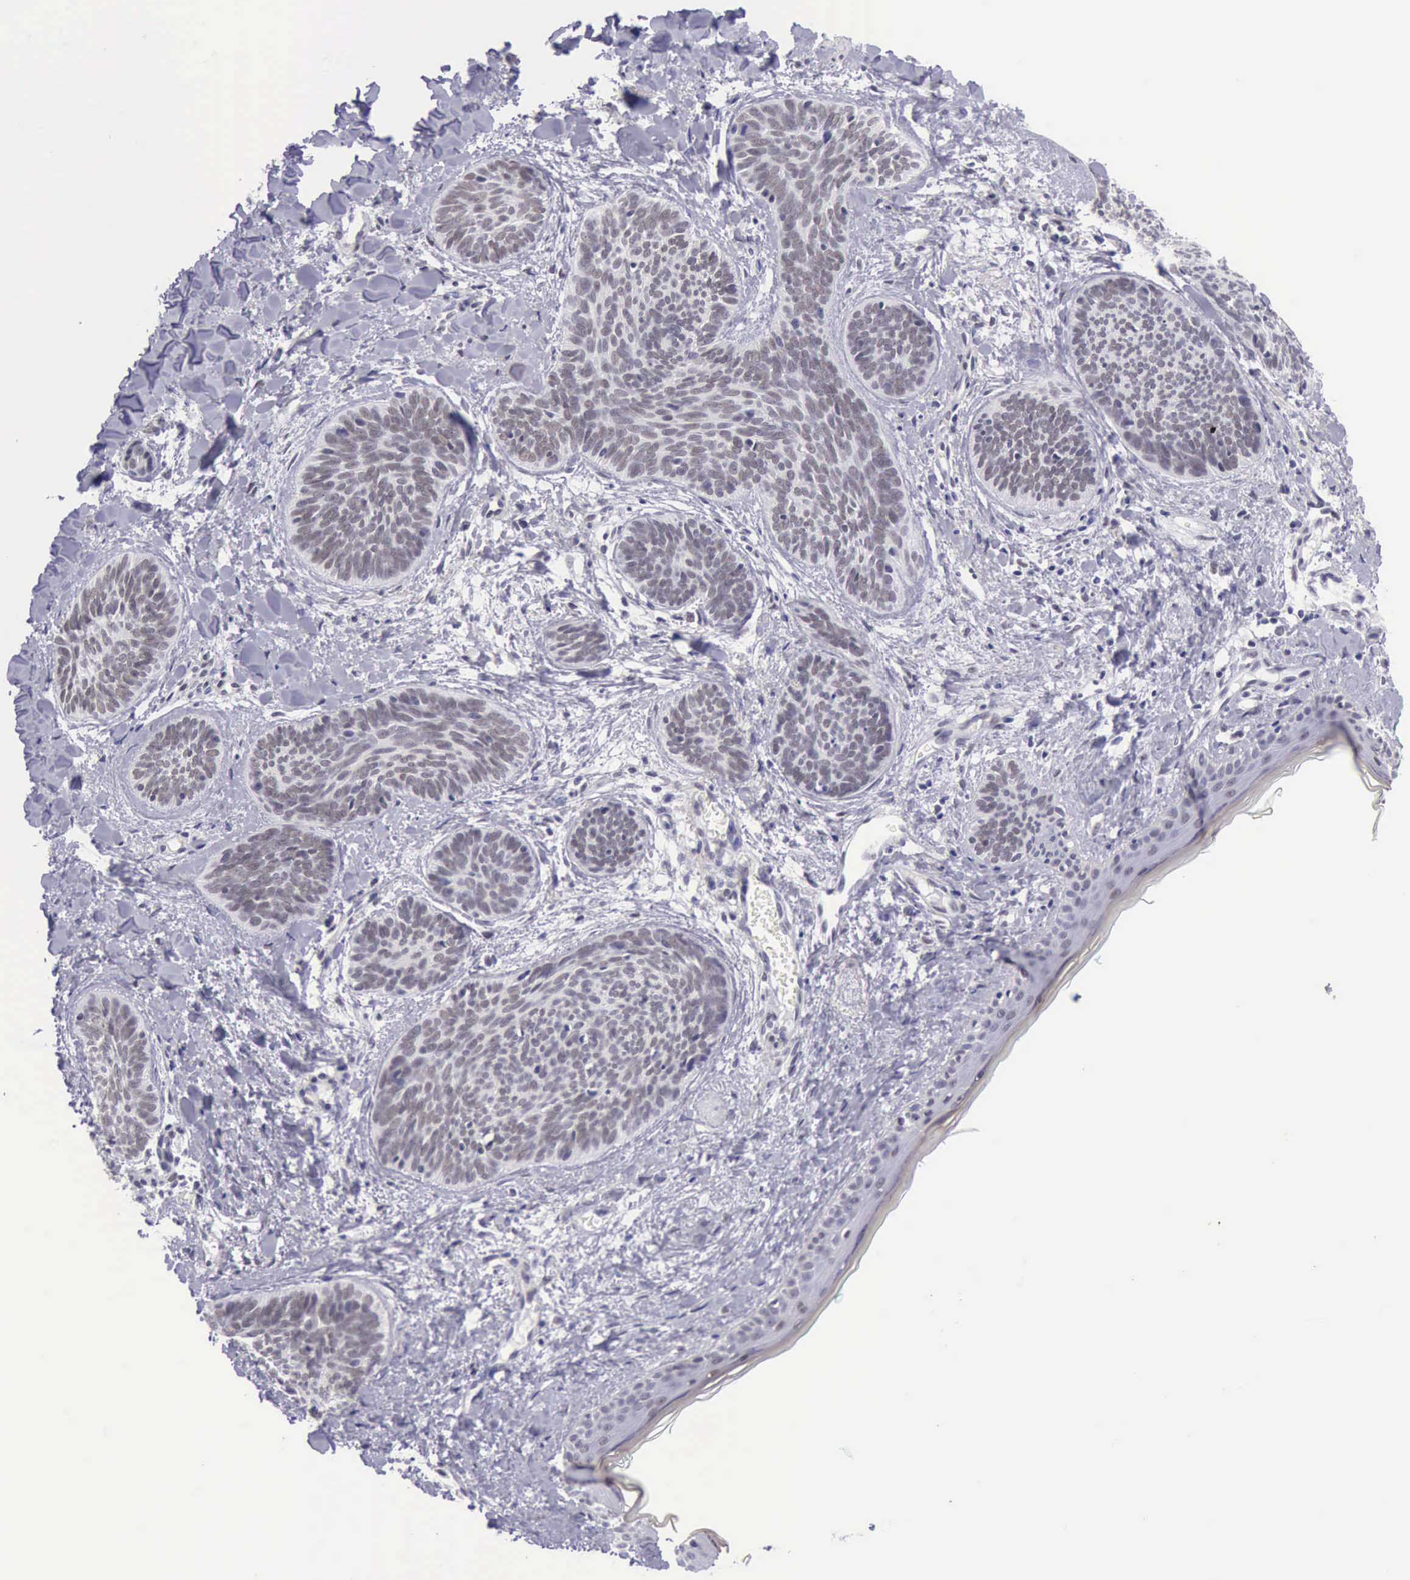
{"staining": {"intensity": "weak", "quantity": "25%-75%", "location": "nuclear"}, "tissue": "skin cancer", "cell_type": "Tumor cells", "image_type": "cancer", "snomed": [{"axis": "morphology", "description": "Basal cell carcinoma"}, {"axis": "topography", "description": "Skin"}], "caption": "Skin cancer stained with a brown dye shows weak nuclear positive positivity in about 25%-75% of tumor cells.", "gene": "EP300", "patient": {"sex": "female", "age": 81}}